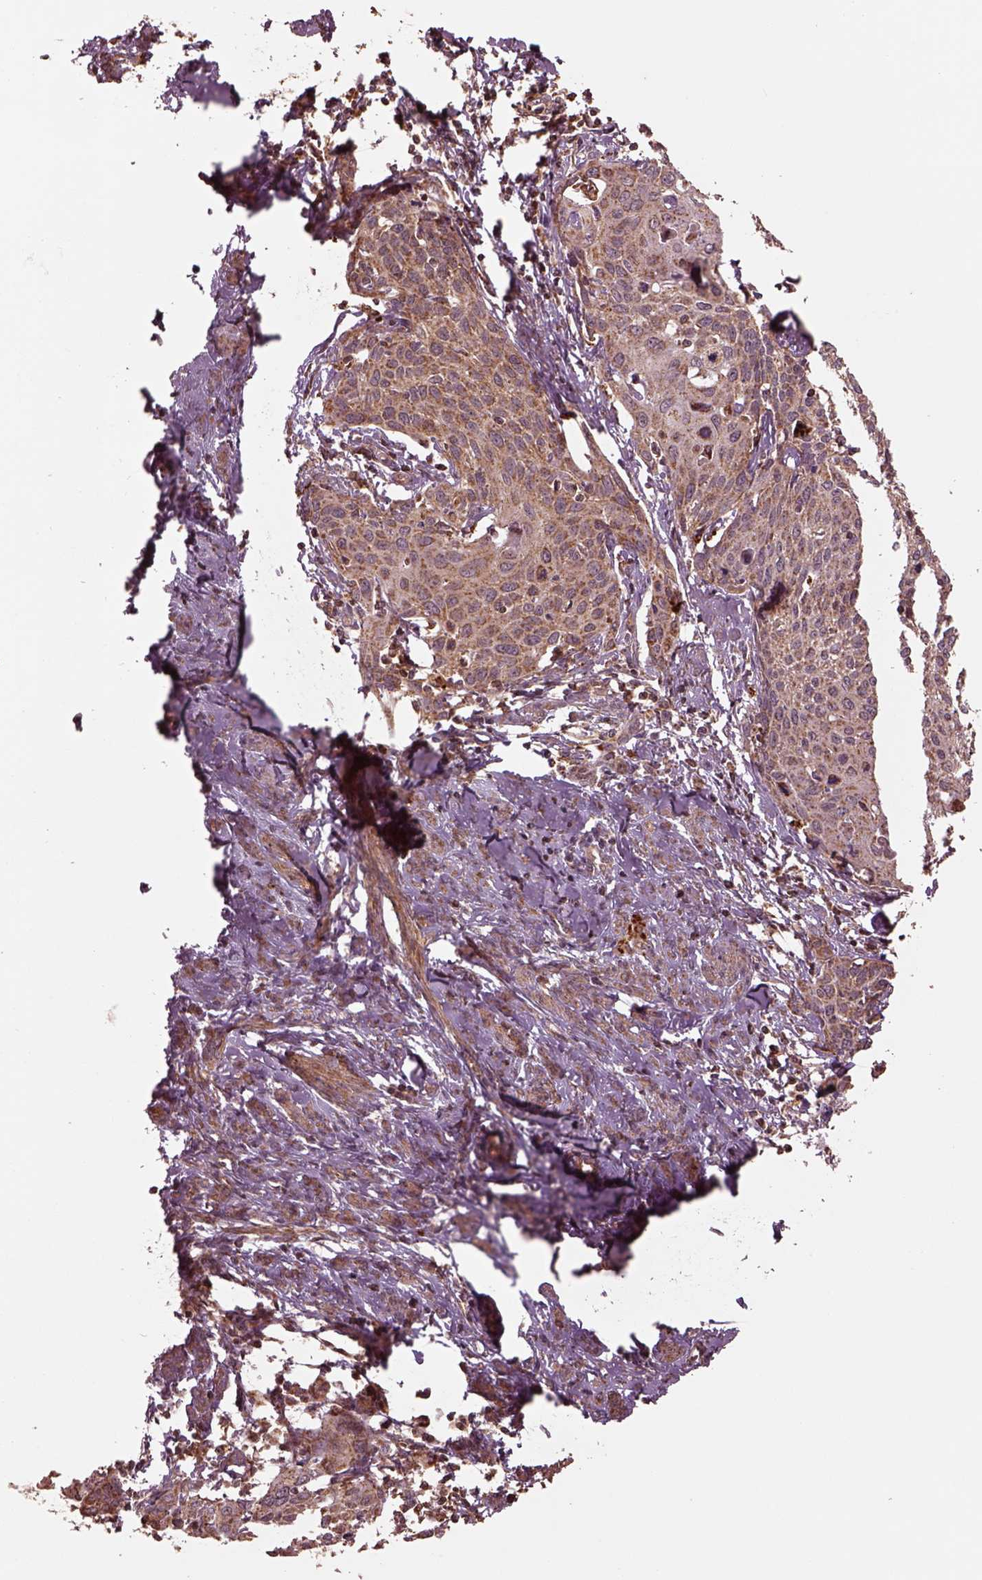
{"staining": {"intensity": "moderate", "quantity": ">75%", "location": "cytoplasmic/membranous"}, "tissue": "cervical cancer", "cell_type": "Tumor cells", "image_type": "cancer", "snomed": [{"axis": "morphology", "description": "Squamous cell carcinoma, NOS"}, {"axis": "topography", "description": "Cervix"}], "caption": "Cervical cancer stained with a brown dye displays moderate cytoplasmic/membranous positive expression in approximately >75% of tumor cells.", "gene": "SEL1L3", "patient": {"sex": "female", "age": 62}}